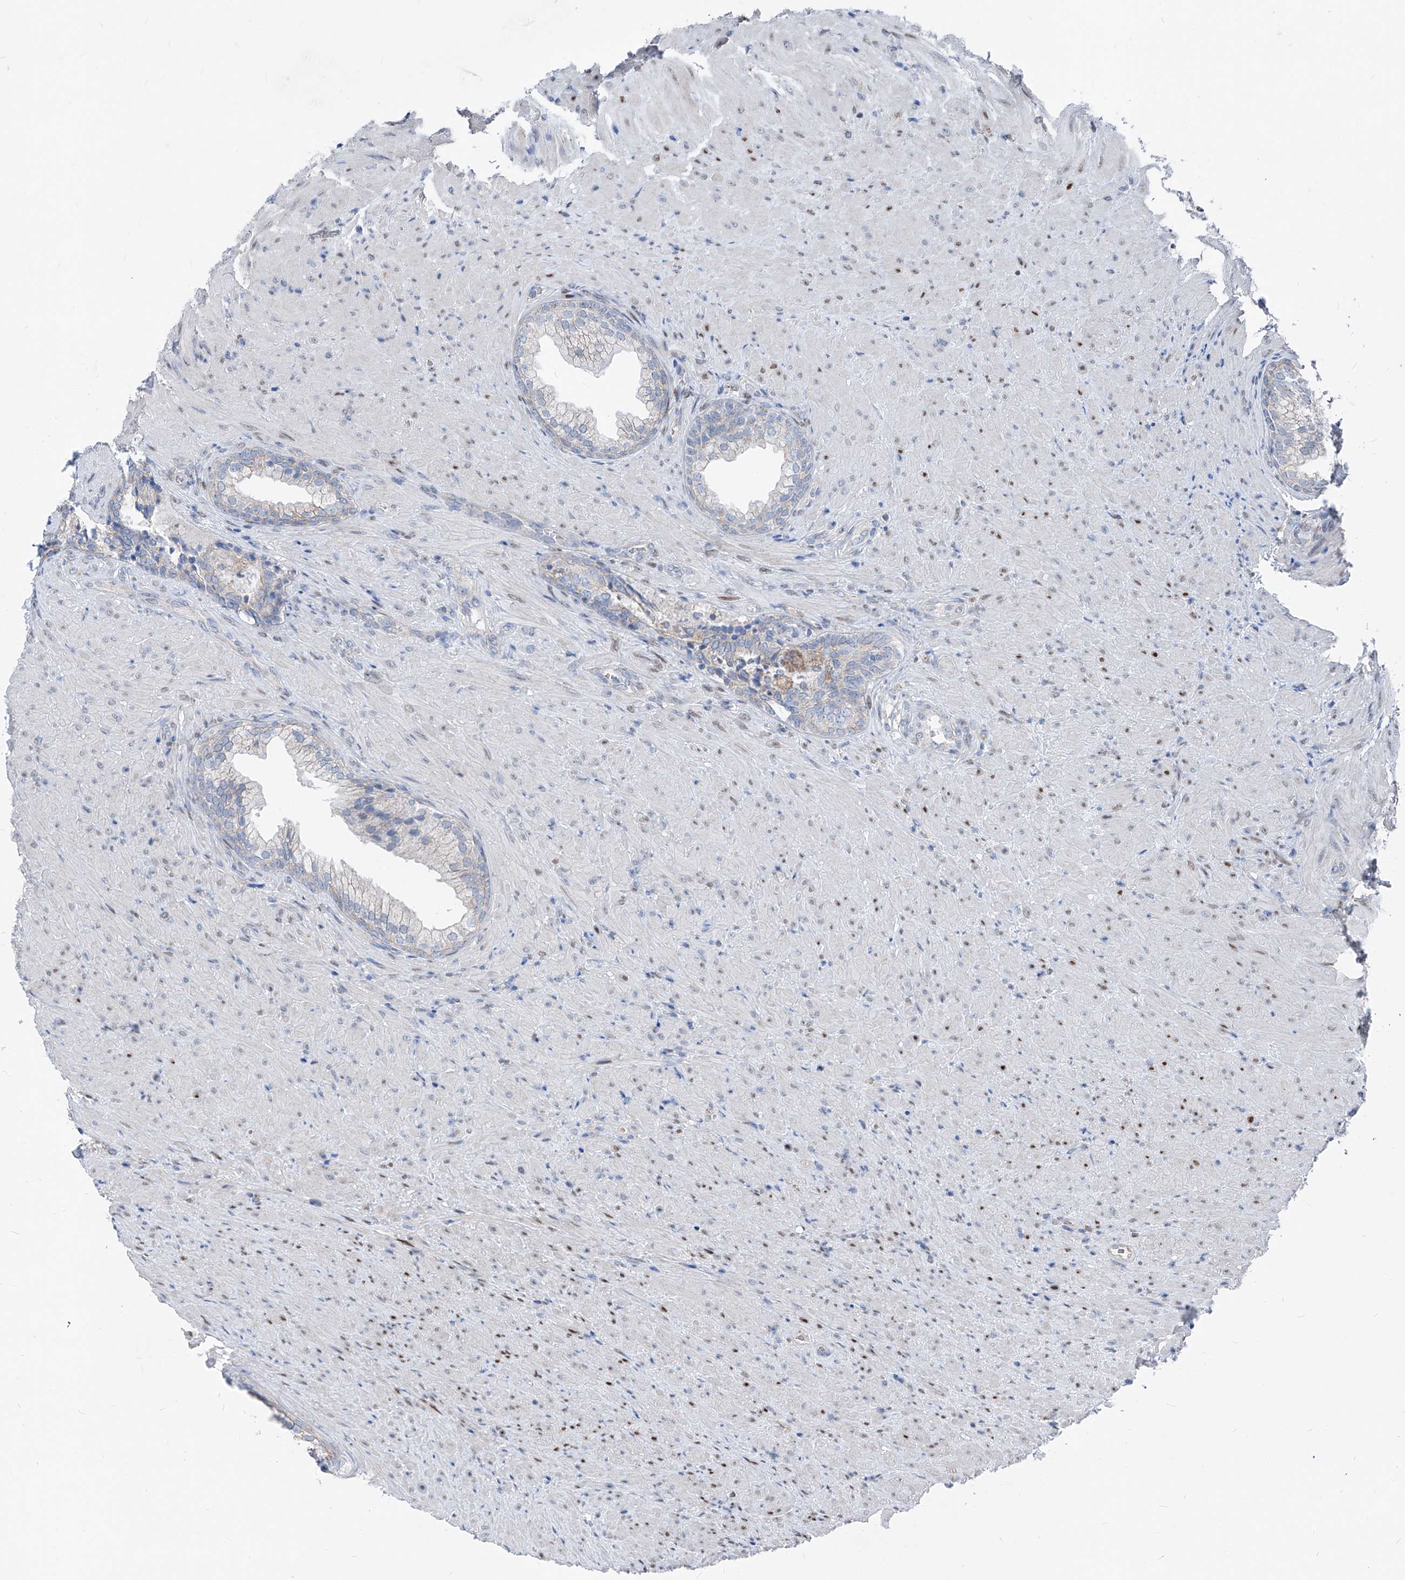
{"staining": {"intensity": "moderate", "quantity": "<25%", "location": "cytoplasmic/membranous"}, "tissue": "prostate", "cell_type": "Glandular cells", "image_type": "normal", "snomed": [{"axis": "morphology", "description": "Normal tissue, NOS"}, {"axis": "topography", "description": "Prostate"}], "caption": "Immunohistochemistry (IHC) of benign human prostate displays low levels of moderate cytoplasmic/membranous staining in about <25% of glandular cells. Using DAB (brown) and hematoxylin (blue) stains, captured at high magnification using brightfield microscopy.", "gene": "AGPS", "patient": {"sex": "male", "age": 76}}